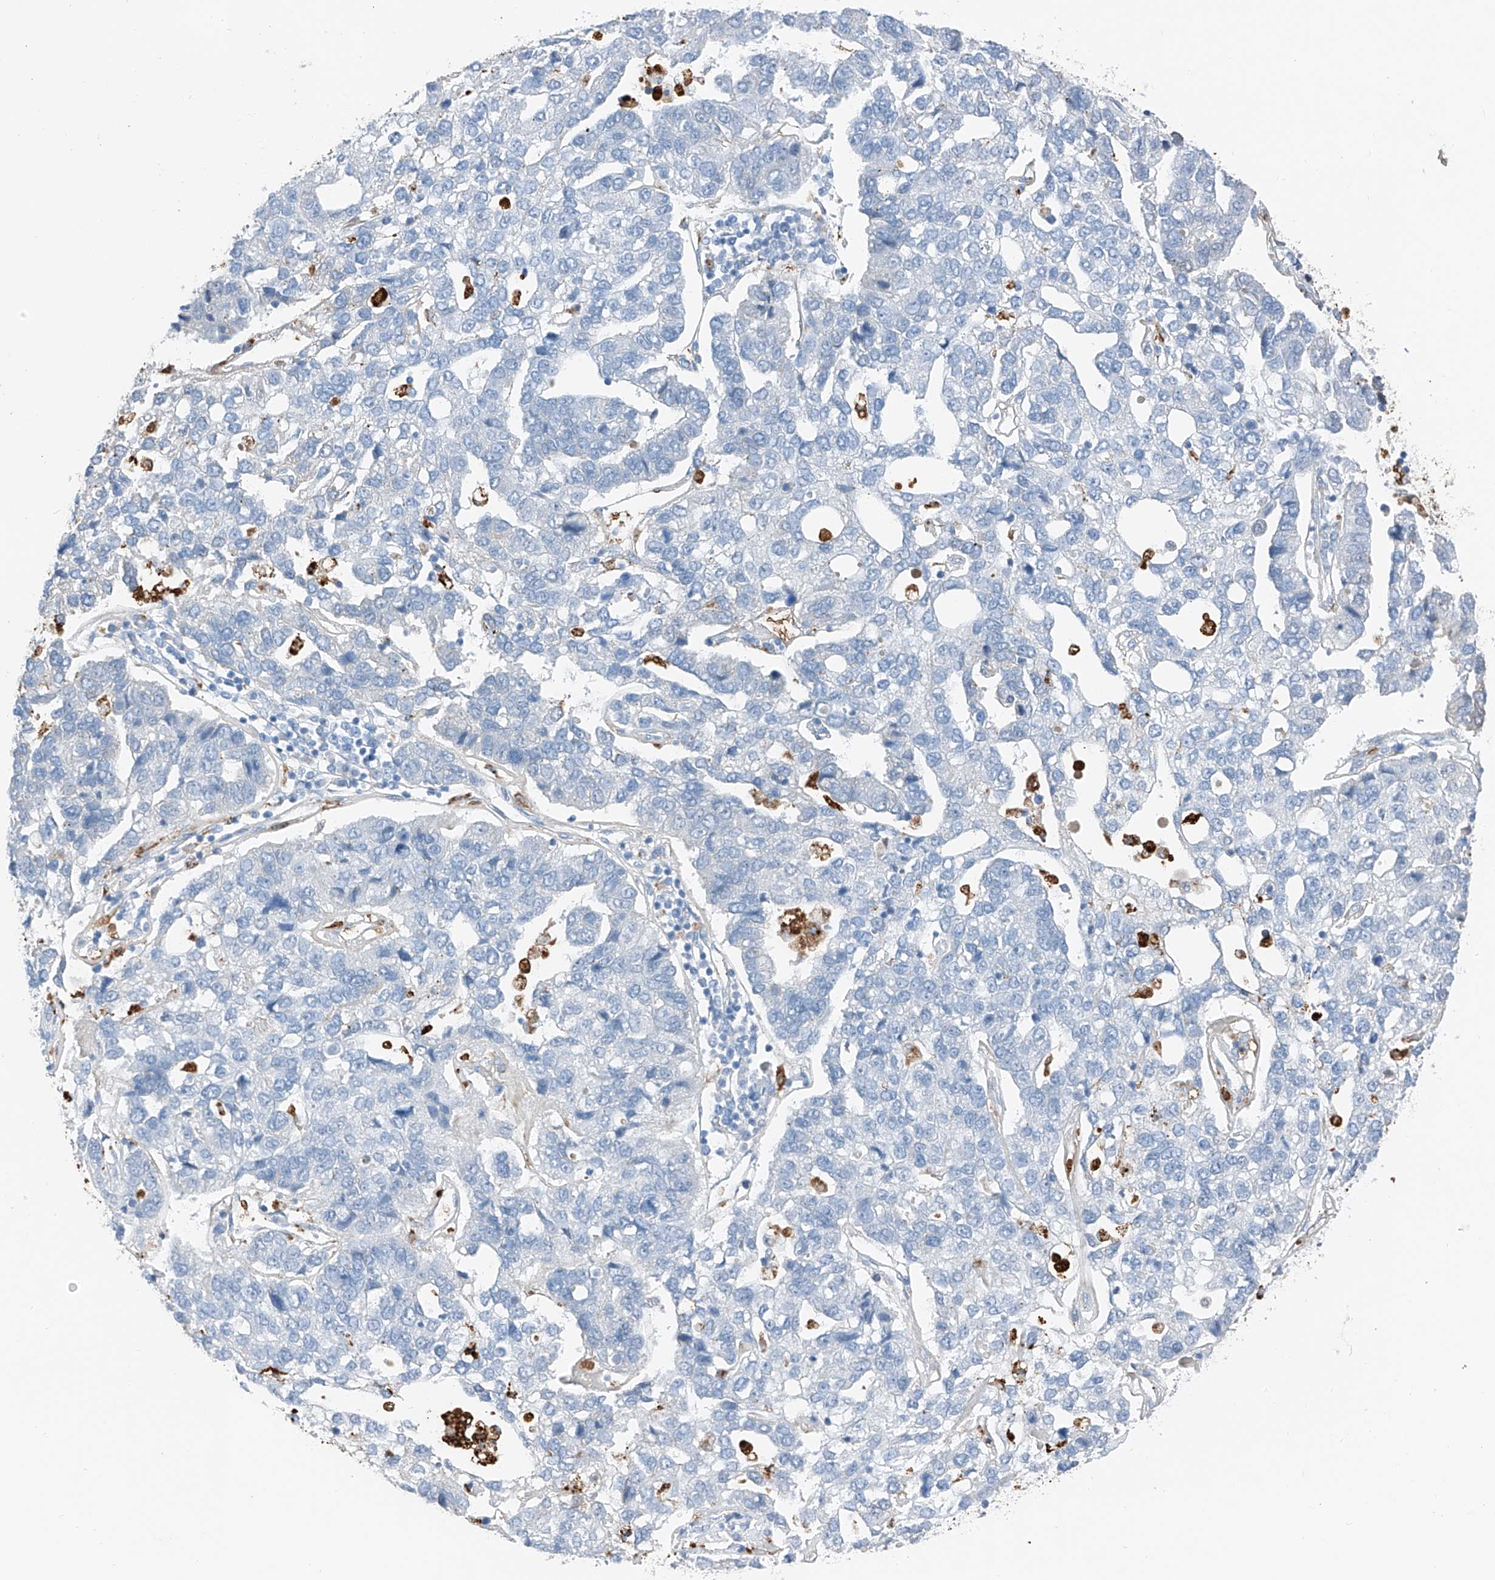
{"staining": {"intensity": "negative", "quantity": "none", "location": "none"}, "tissue": "pancreatic cancer", "cell_type": "Tumor cells", "image_type": "cancer", "snomed": [{"axis": "morphology", "description": "Adenocarcinoma, NOS"}, {"axis": "topography", "description": "Pancreas"}], "caption": "IHC histopathology image of neoplastic tissue: human adenocarcinoma (pancreatic) stained with DAB shows no significant protein positivity in tumor cells.", "gene": "PRSS23", "patient": {"sex": "female", "age": 61}}